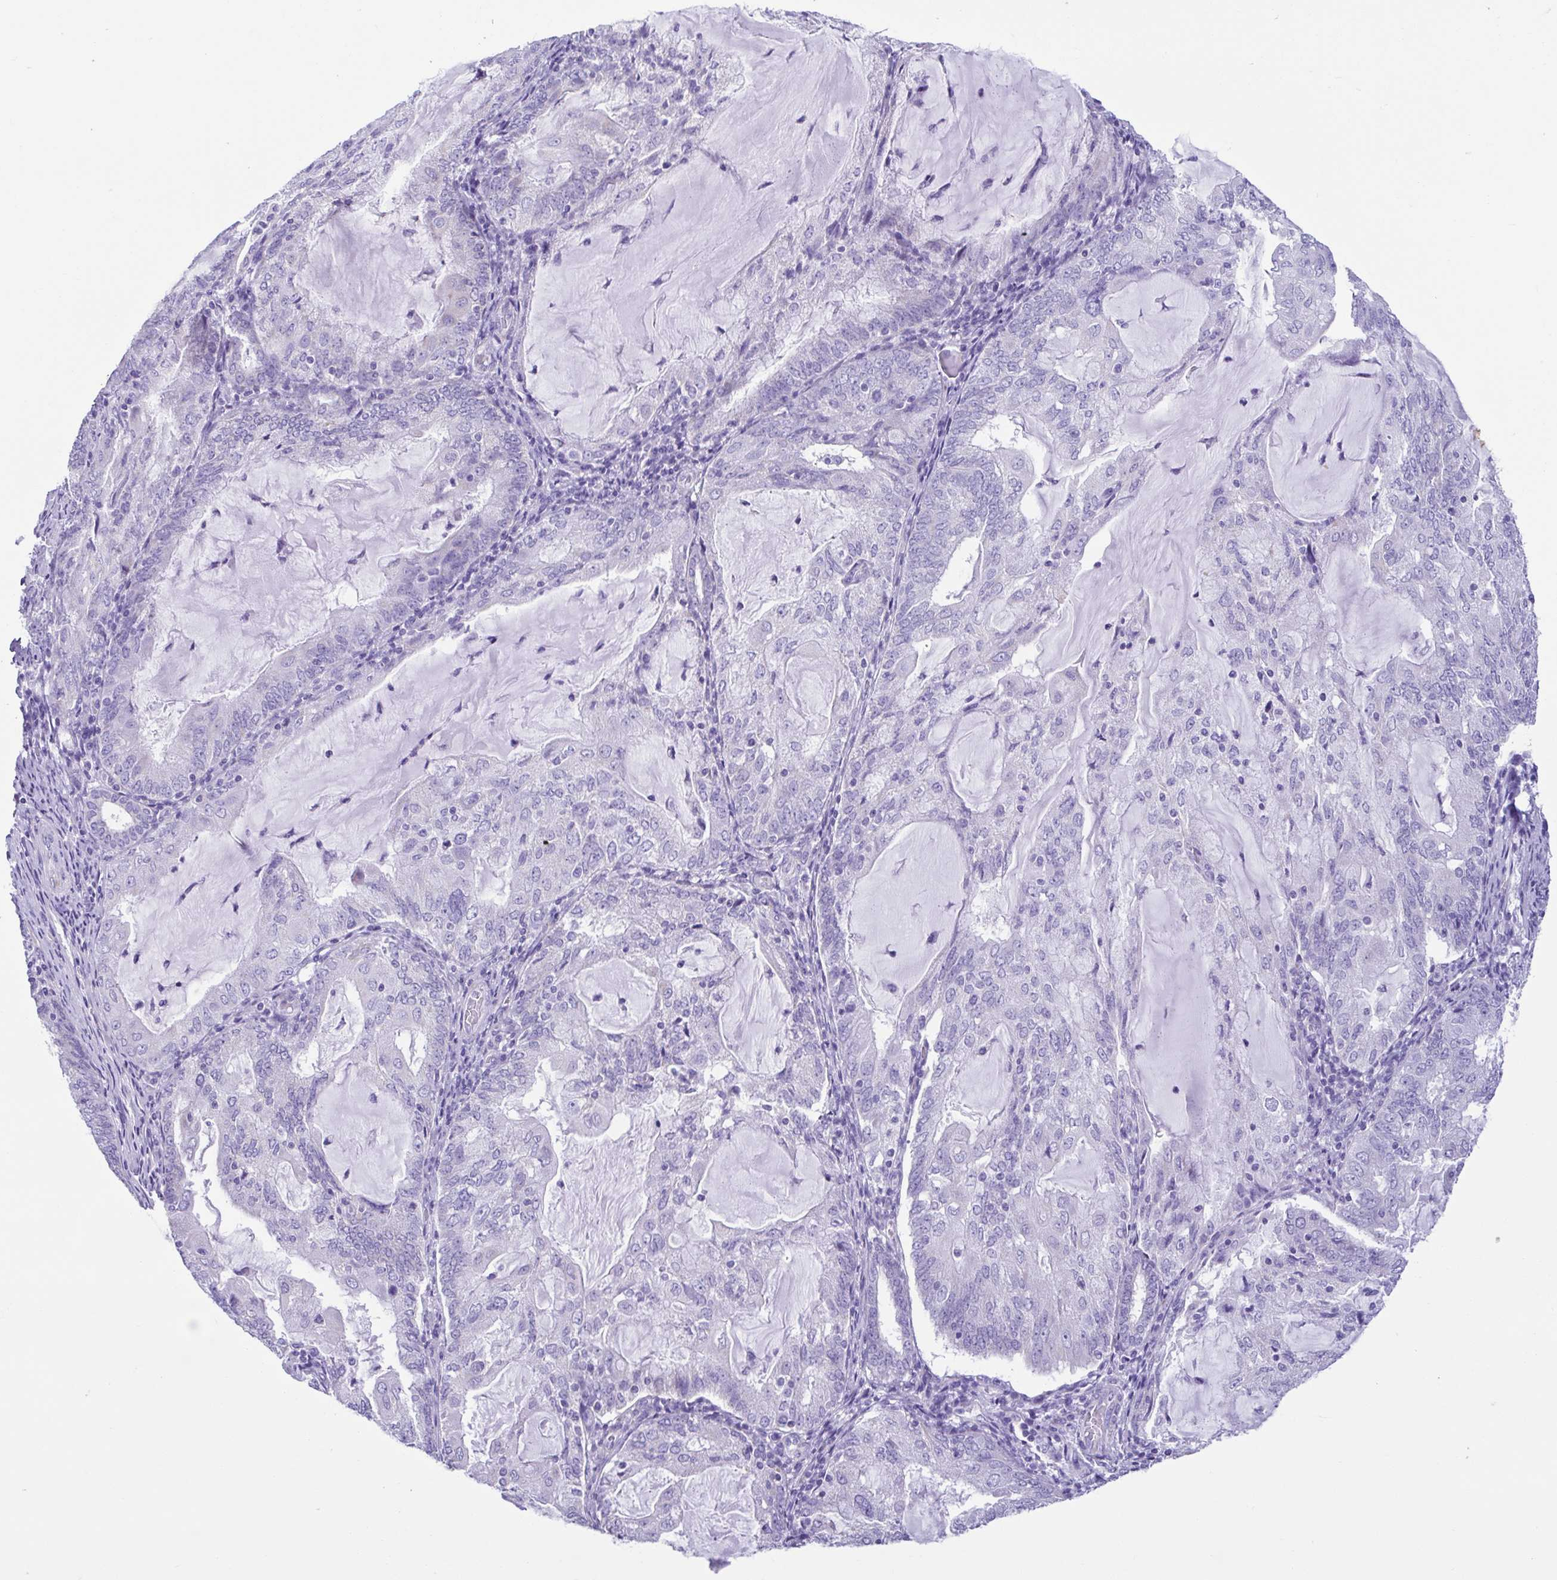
{"staining": {"intensity": "negative", "quantity": "none", "location": "none"}, "tissue": "endometrial cancer", "cell_type": "Tumor cells", "image_type": "cancer", "snomed": [{"axis": "morphology", "description": "Adenocarcinoma, NOS"}, {"axis": "topography", "description": "Endometrium"}], "caption": "Tumor cells show no significant protein expression in endometrial cancer (adenocarcinoma).", "gene": "ACTRT3", "patient": {"sex": "female", "age": 81}}